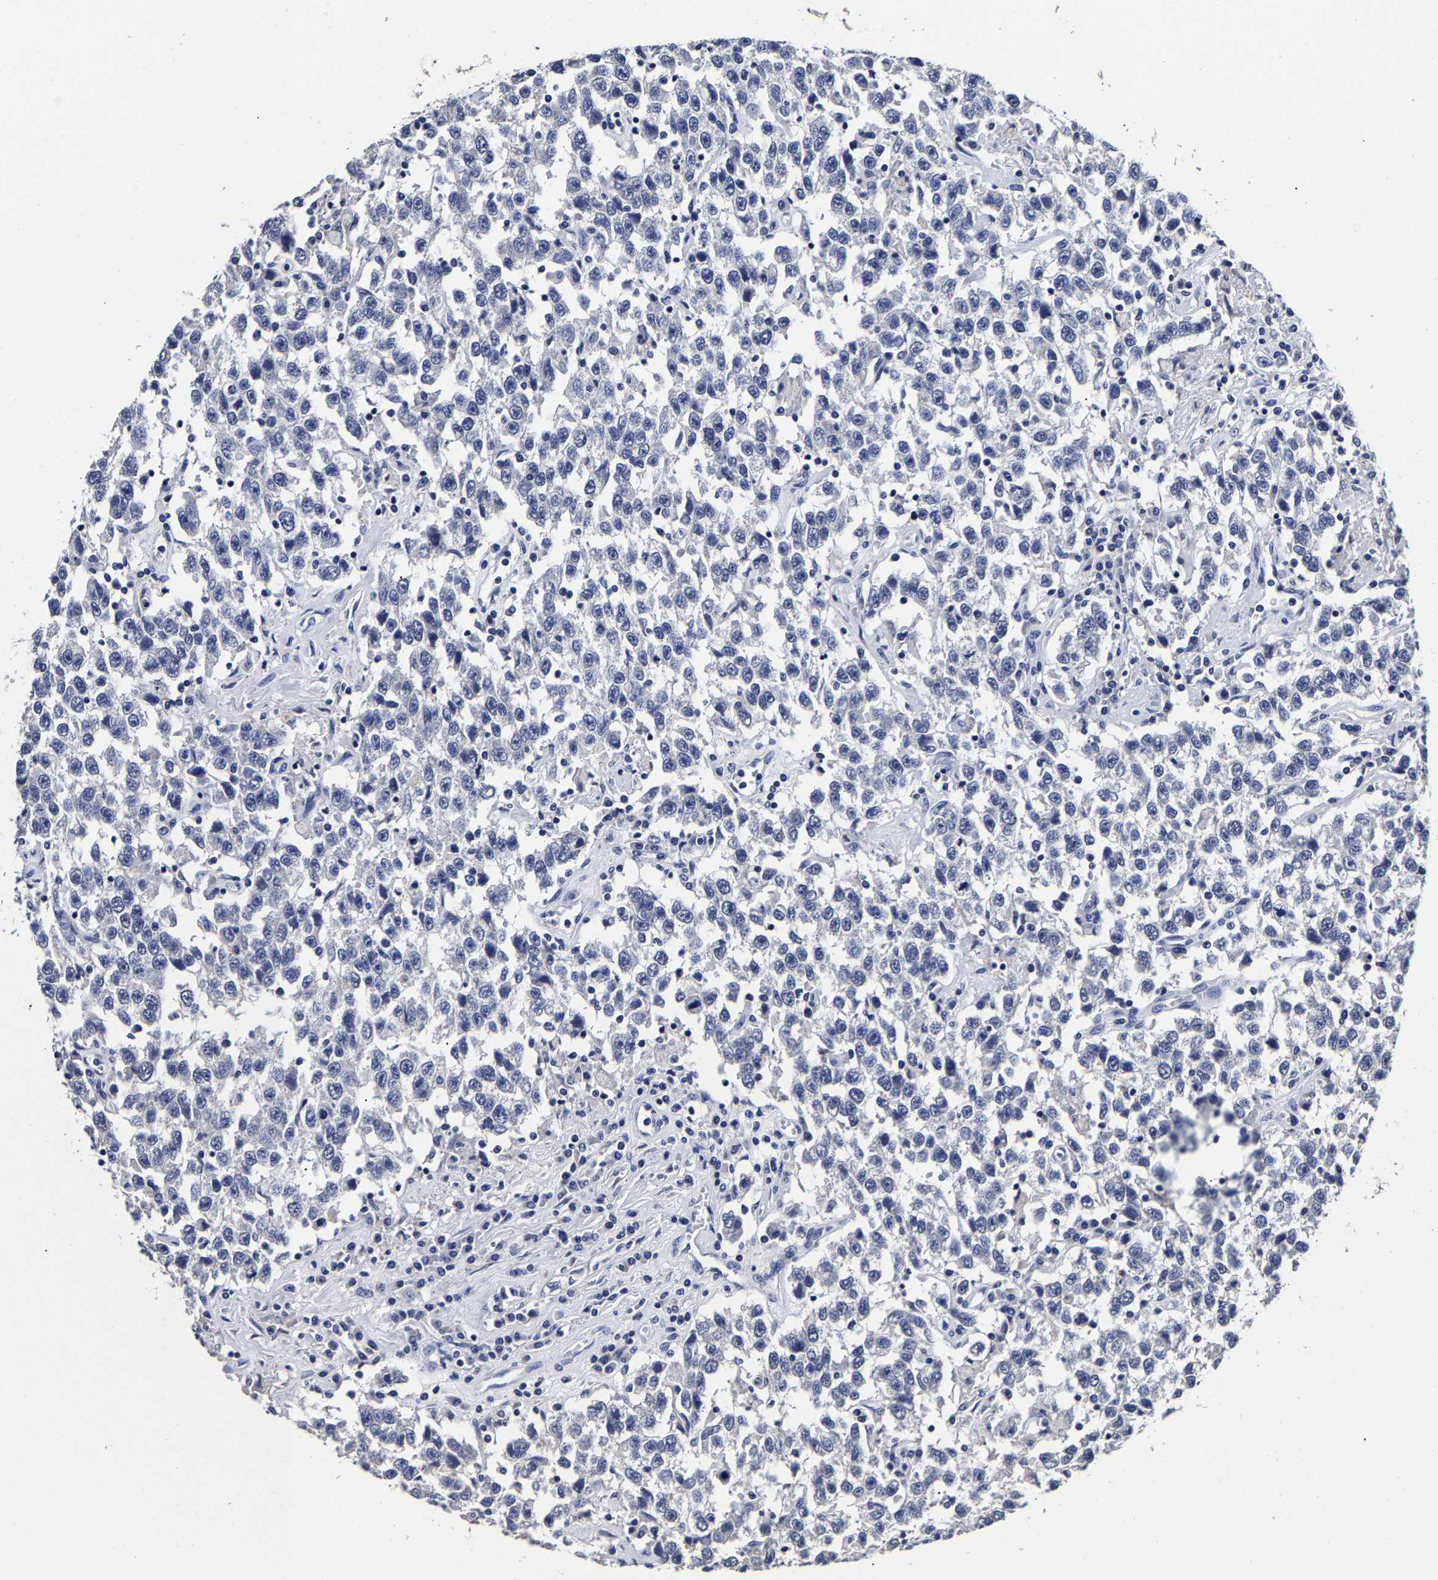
{"staining": {"intensity": "negative", "quantity": "none", "location": "none"}, "tissue": "testis cancer", "cell_type": "Tumor cells", "image_type": "cancer", "snomed": [{"axis": "morphology", "description": "Seminoma, NOS"}, {"axis": "topography", "description": "Testis"}], "caption": "A photomicrograph of human testis cancer (seminoma) is negative for staining in tumor cells.", "gene": "AKAP4", "patient": {"sex": "male", "age": 41}}